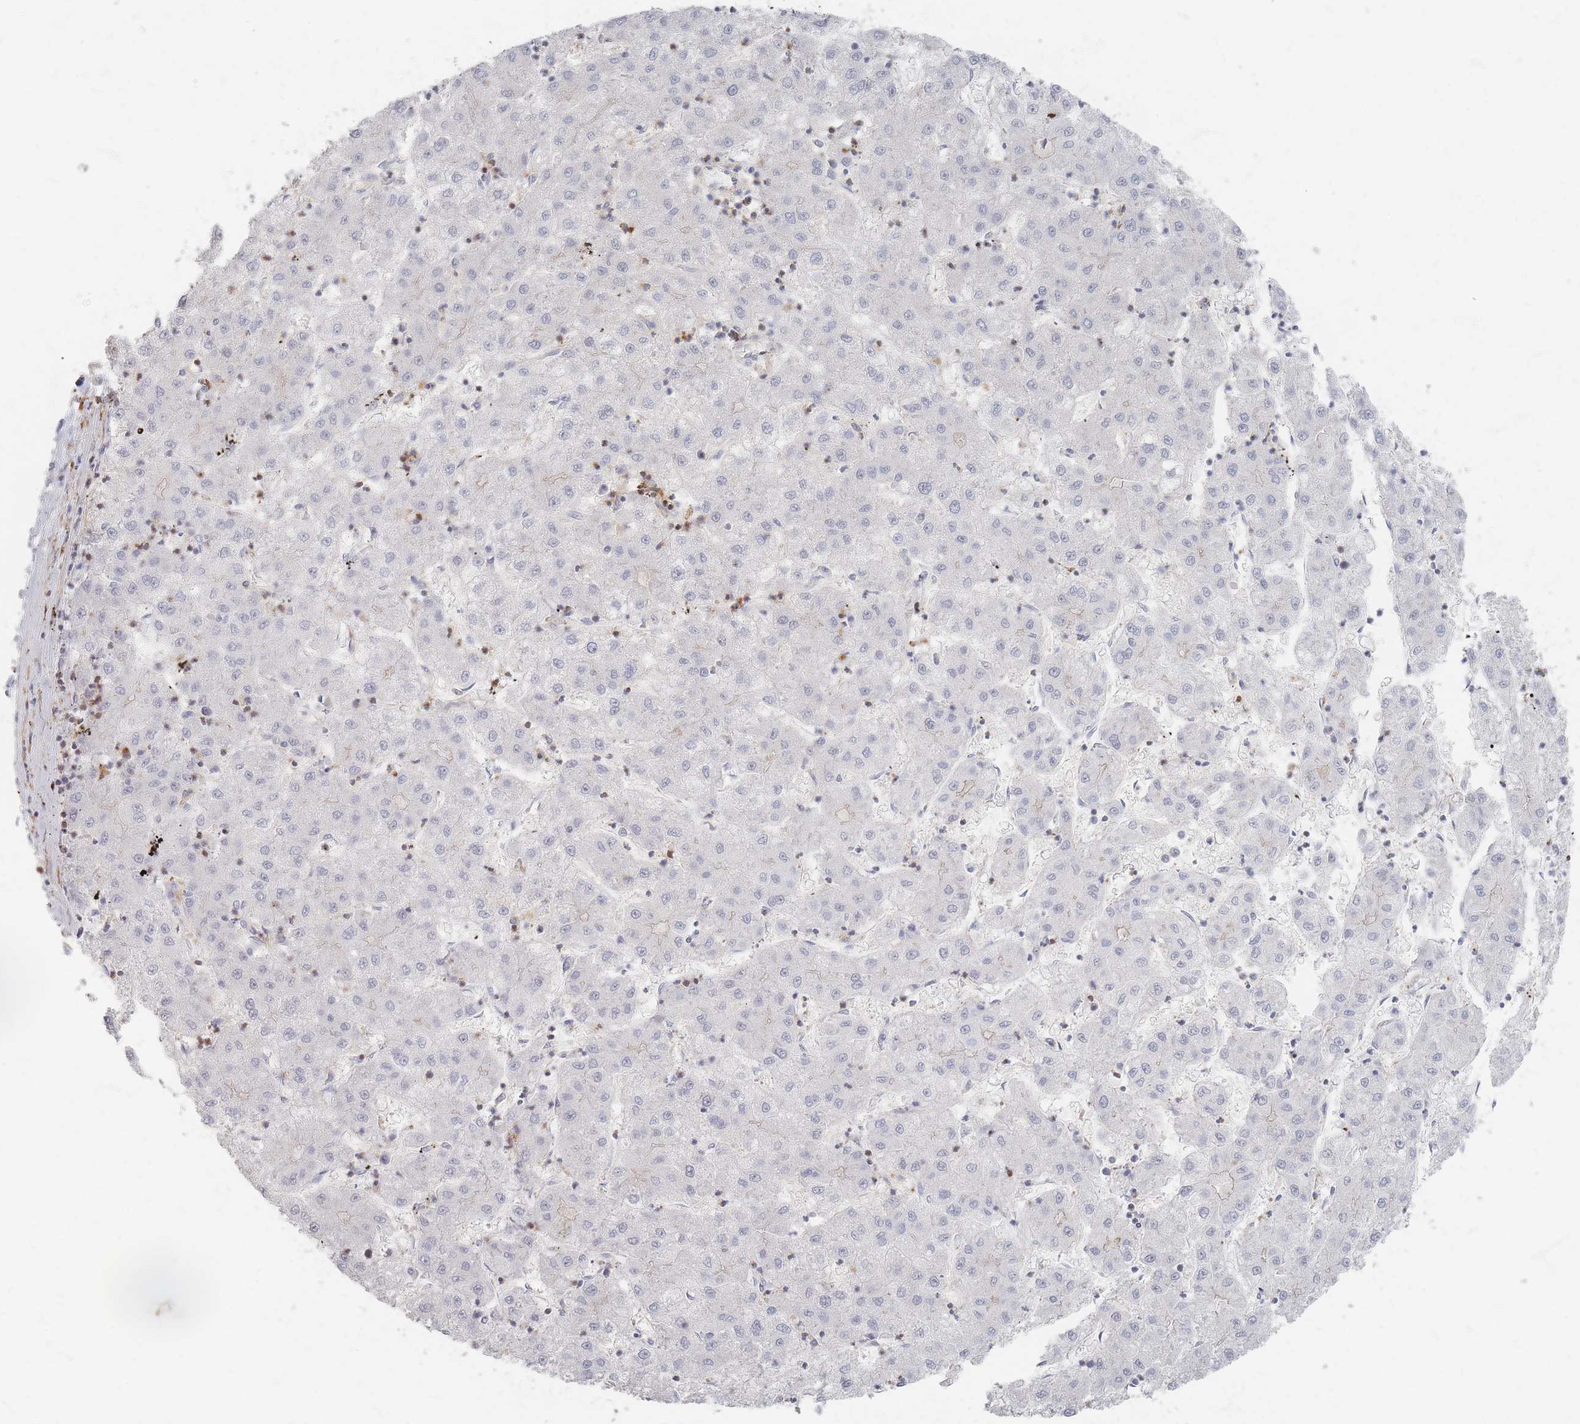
{"staining": {"intensity": "negative", "quantity": "none", "location": "none"}, "tissue": "liver cancer", "cell_type": "Tumor cells", "image_type": "cancer", "snomed": [{"axis": "morphology", "description": "Carcinoma, Hepatocellular, NOS"}, {"axis": "topography", "description": "Liver"}], "caption": "This image is of liver cancer (hepatocellular carcinoma) stained with IHC to label a protein in brown with the nuclei are counter-stained blue. There is no expression in tumor cells.", "gene": "ZNF852", "patient": {"sex": "male", "age": 72}}